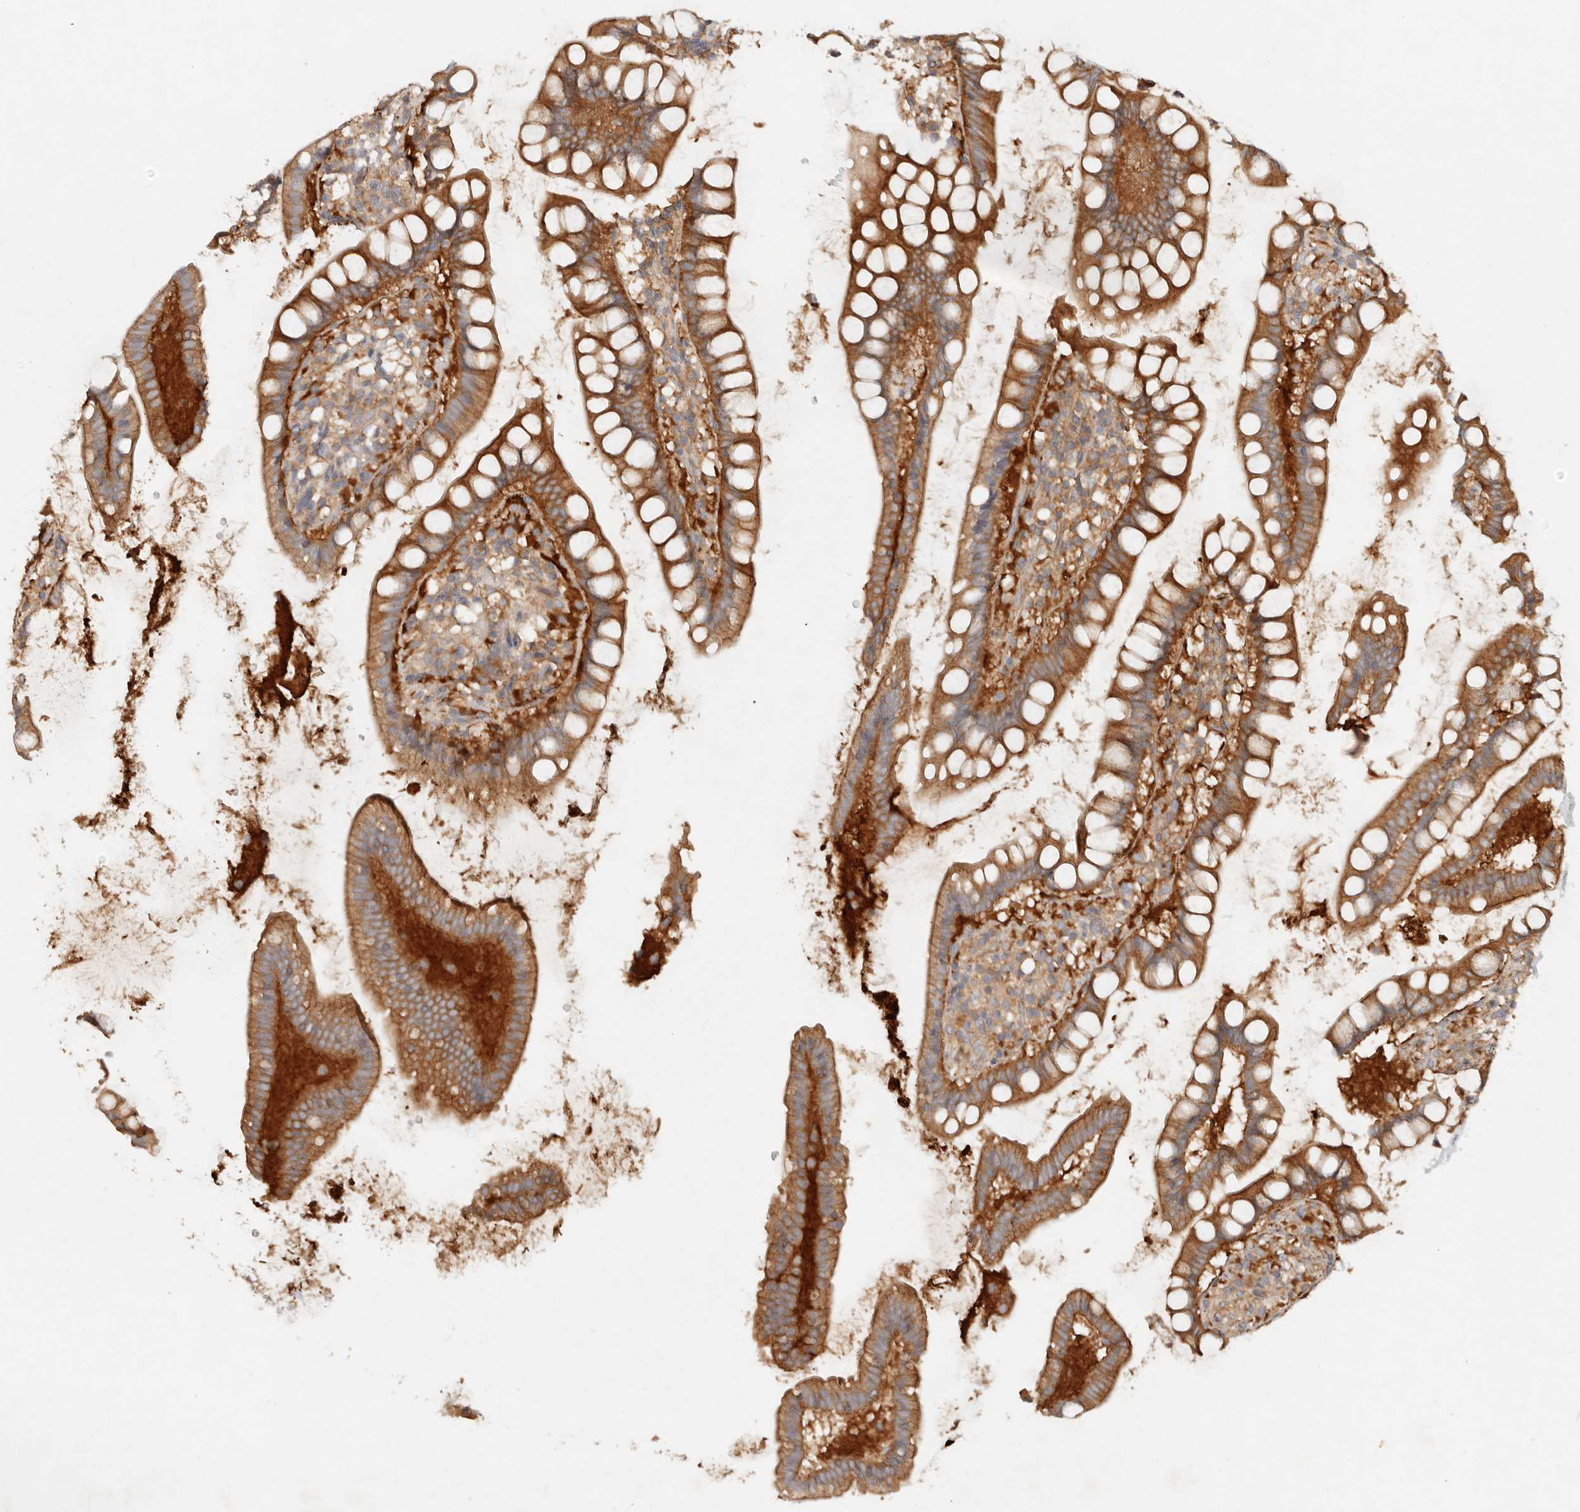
{"staining": {"intensity": "moderate", "quantity": ">75%", "location": "cytoplasmic/membranous"}, "tissue": "small intestine", "cell_type": "Glandular cells", "image_type": "normal", "snomed": [{"axis": "morphology", "description": "Normal tissue, NOS"}, {"axis": "topography", "description": "Small intestine"}], "caption": "Small intestine stained for a protein (brown) demonstrates moderate cytoplasmic/membranous positive expression in about >75% of glandular cells.", "gene": "HECTD3", "patient": {"sex": "female", "age": 84}}